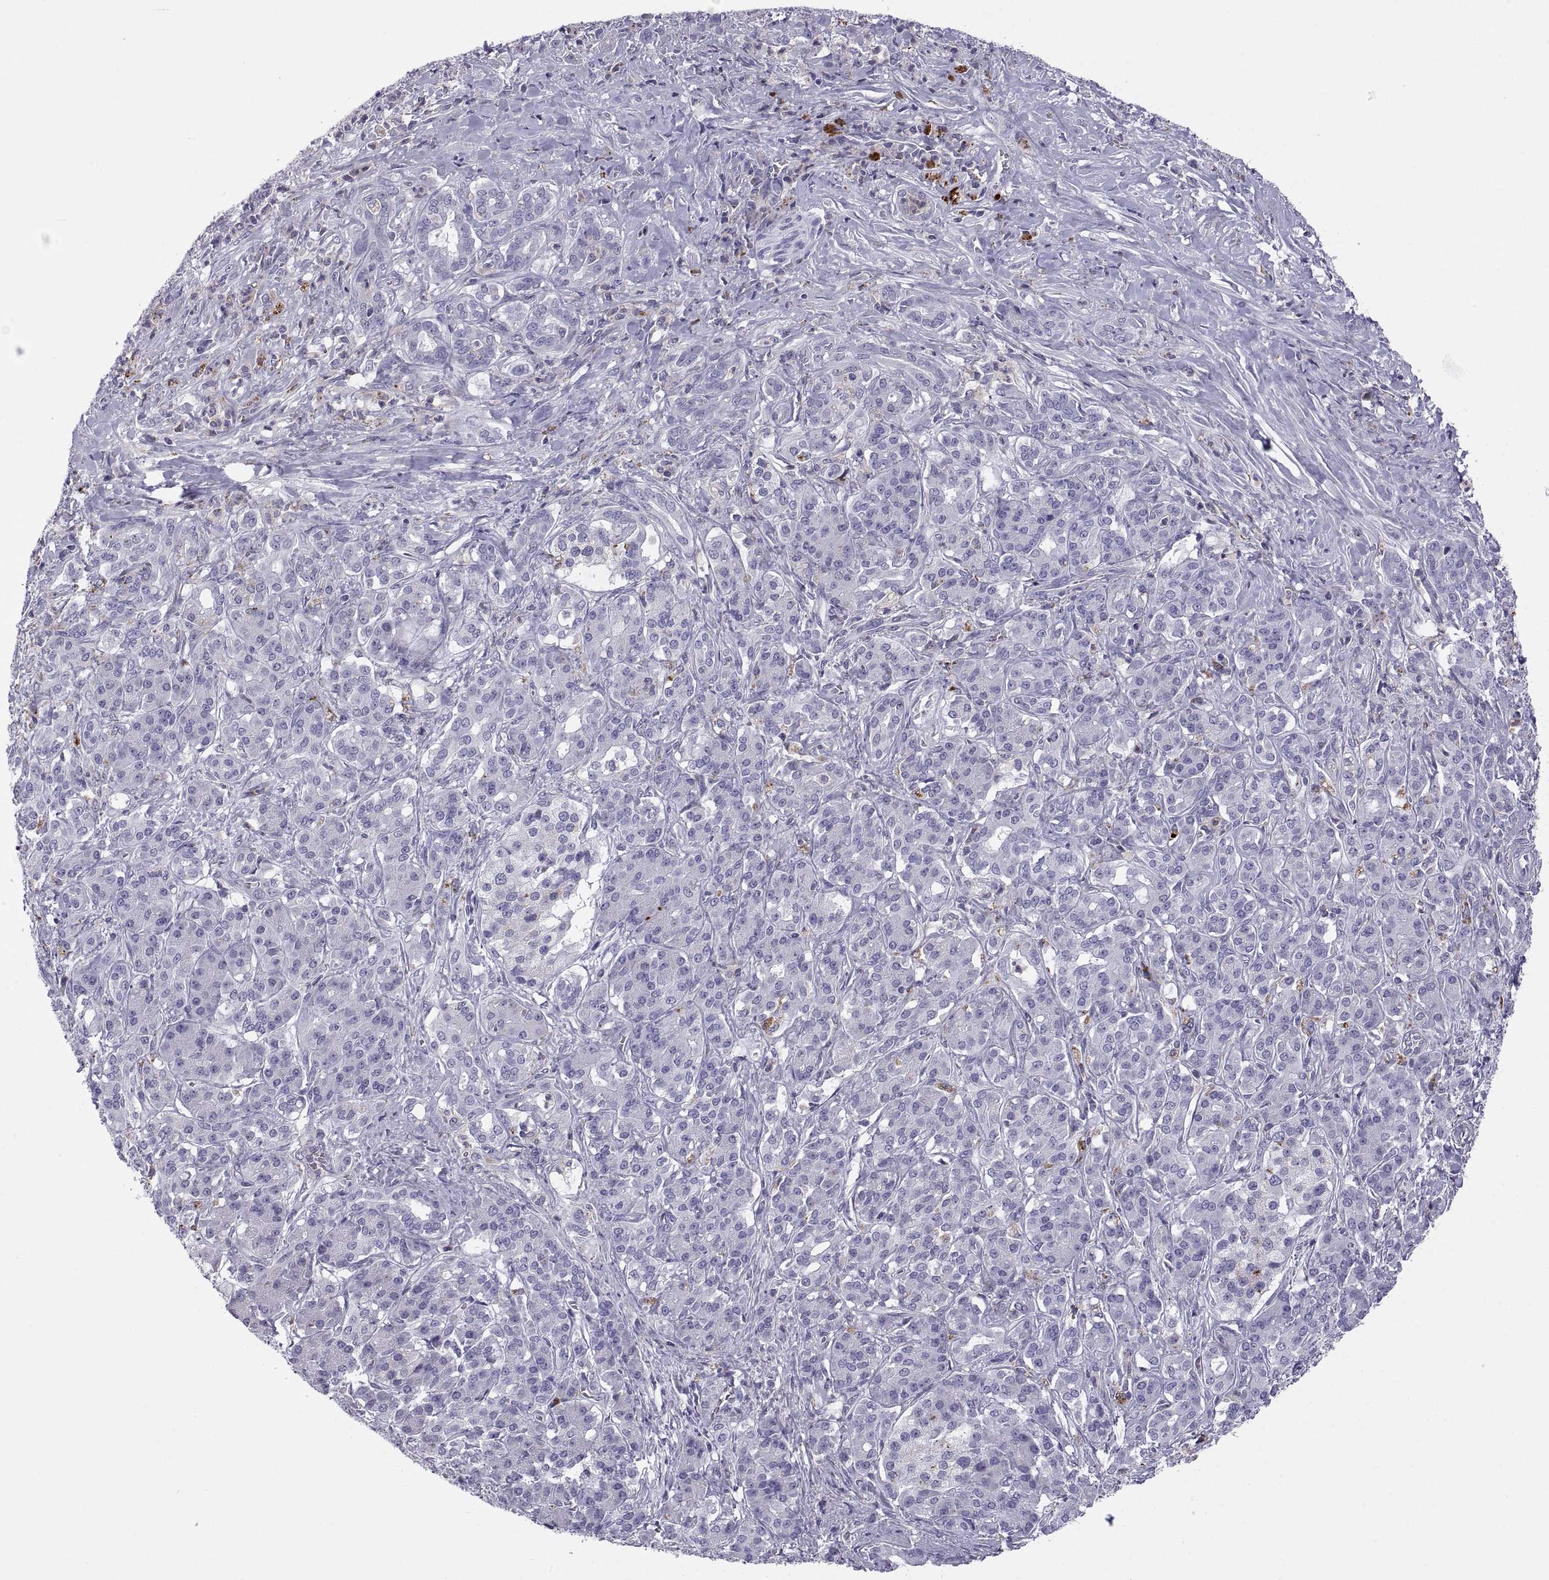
{"staining": {"intensity": "negative", "quantity": "none", "location": "none"}, "tissue": "pancreatic cancer", "cell_type": "Tumor cells", "image_type": "cancer", "snomed": [{"axis": "morphology", "description": "Normal tissue, NOS"}, {"axis": "morphology", "description": "Inflammation, NOS"}, {"axis": "morphology", "description": "Adenocarcinoma, NOS"}, {"axis": "topography", "description": "Pancreas"}], "caption": "Adenocarcinoma (pancreatic) was stained to show a protein in brown. There is no significant staining in tumor cells.", "gene": "RGS19", "patient": {"sex": "male", "age": 57}}